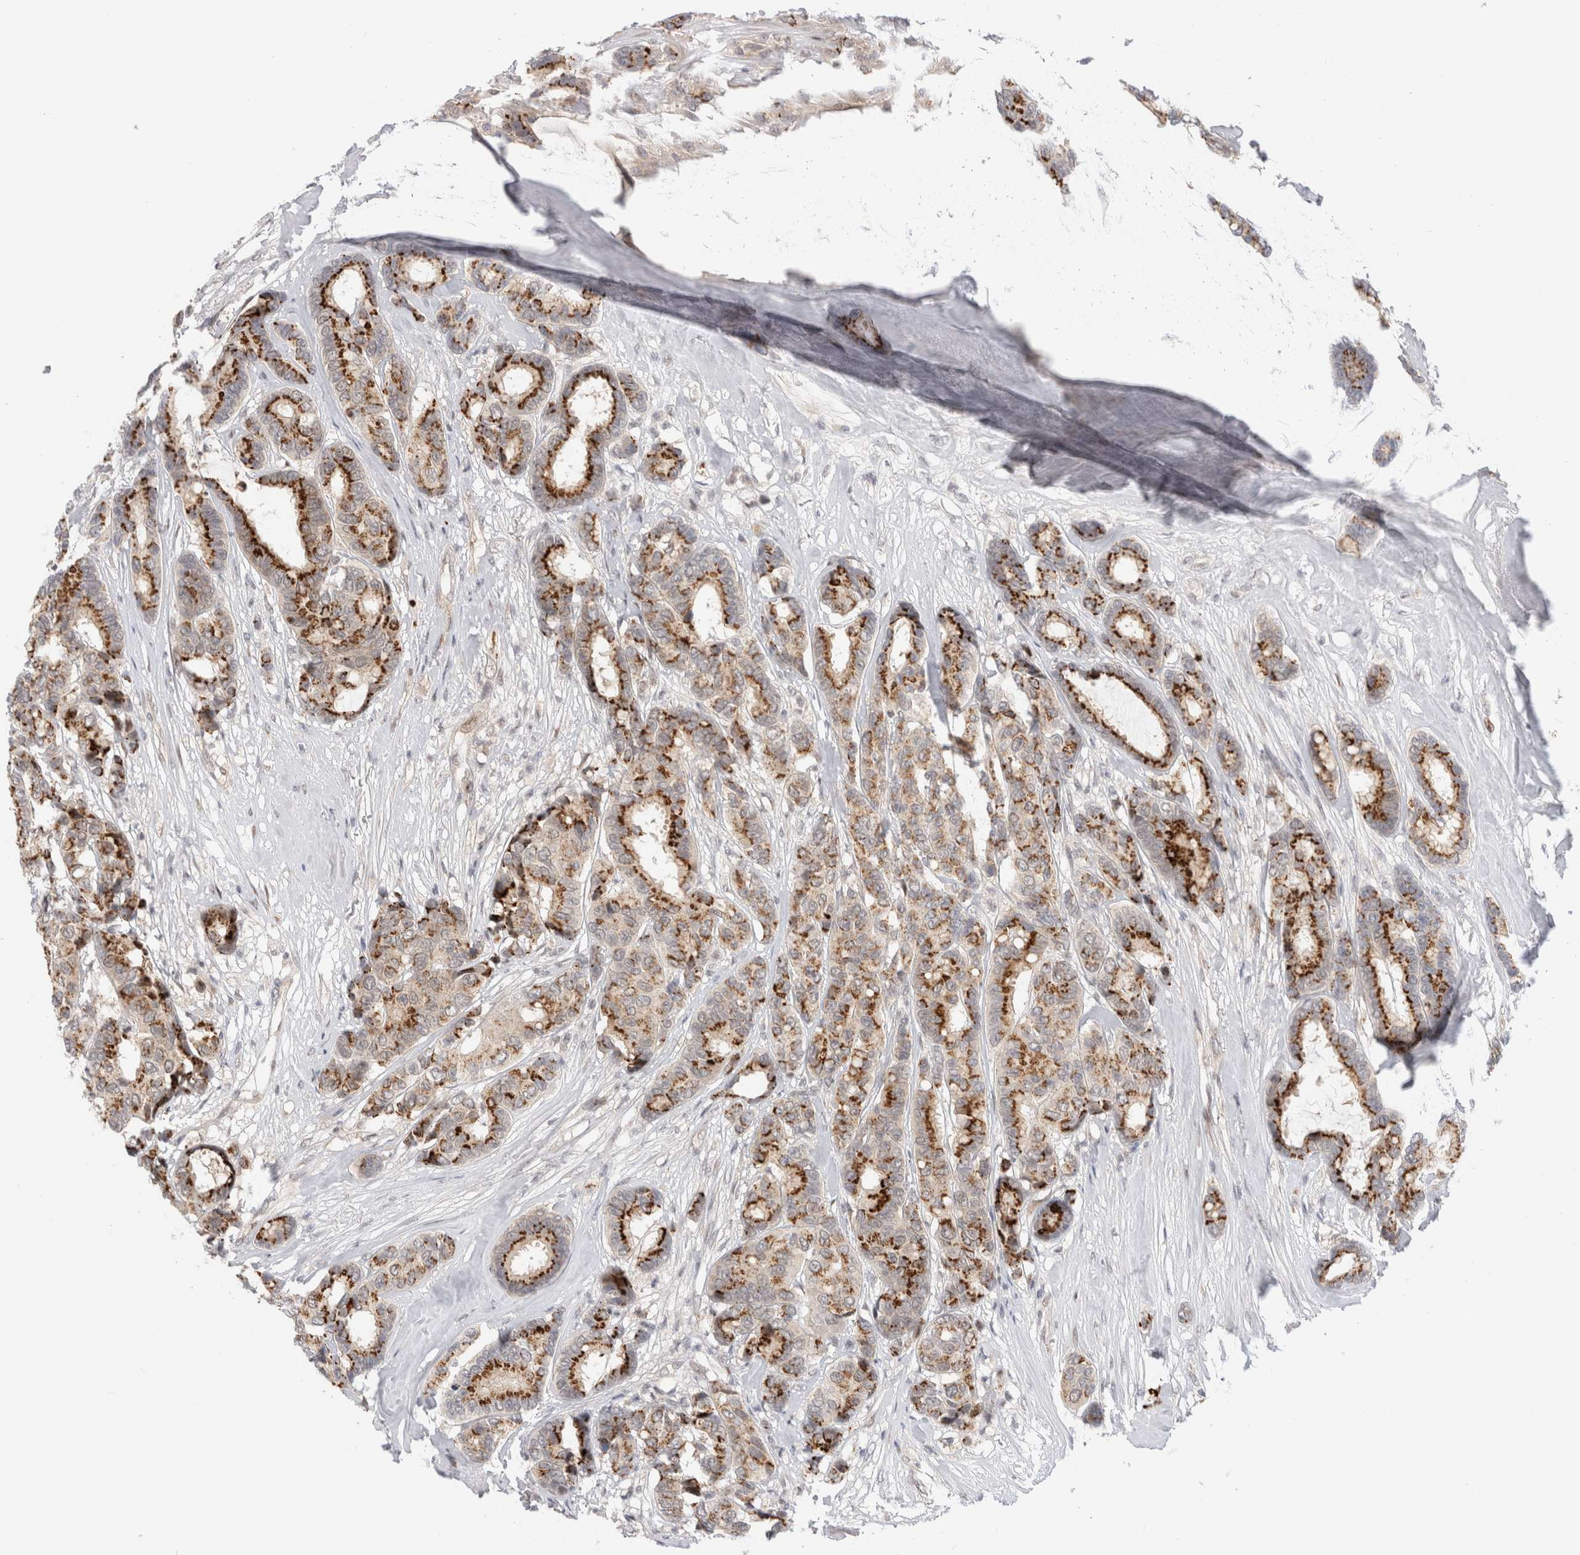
{"staining": {"intensity": "strong", "quantity": ">75%", "location": "cytoplasmic/membranous"}, "tissue": "breast cancer", "cell_type": "Tumor cells", "image_type": "cancer", "snomed": [{"axis": "morphology", "description": "Duct carcinoma"}, {"axis": "topography", "description": "Breast"}], "caption": "A brown stain labels strong cytoplasmic/membranous positivity of a protein in breast cancer tumor cells.", "gene": "VPS28", "patient": {"sex": "female", "age": 87}}